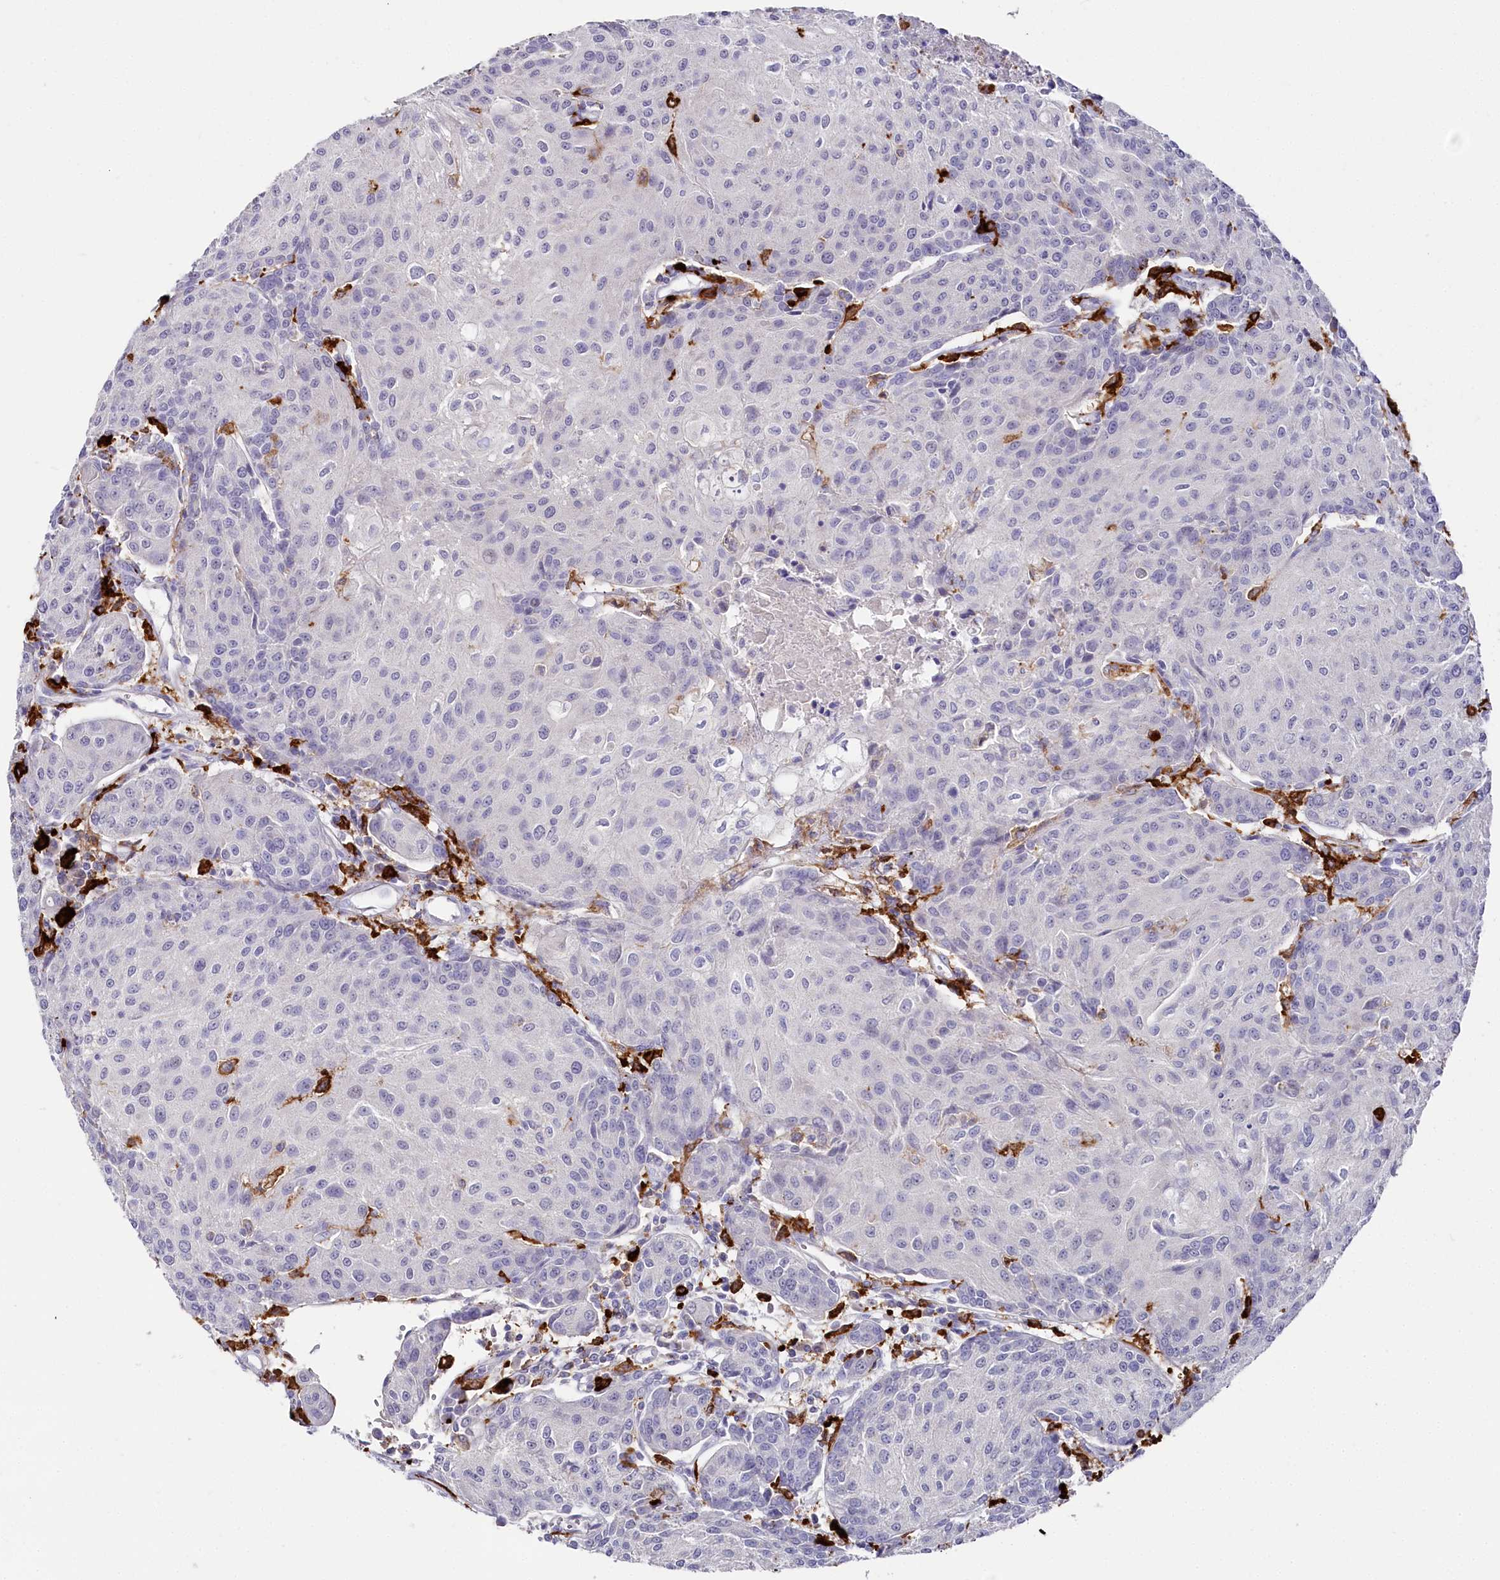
{"staining": {"intensity": "negative", "quantity": "none", "location": "none"}, "tissue": "urothelial cancer", "cell_type": "Tumor cells", "image_type": "cancer", "snomed": [{"axis": "morphology", "description": "Urothelial carcinoma, High grade"}, {"axis": "topography", "description": "Urinary bladder"}], "caption": "The micrograph demonstrates no significant expression in tumor cells of high-grade urothelial carcinoma. Nuclei are stained in blue.", "gene": "CLEC4M", "patient": {"sex": "female", "age": 85}}